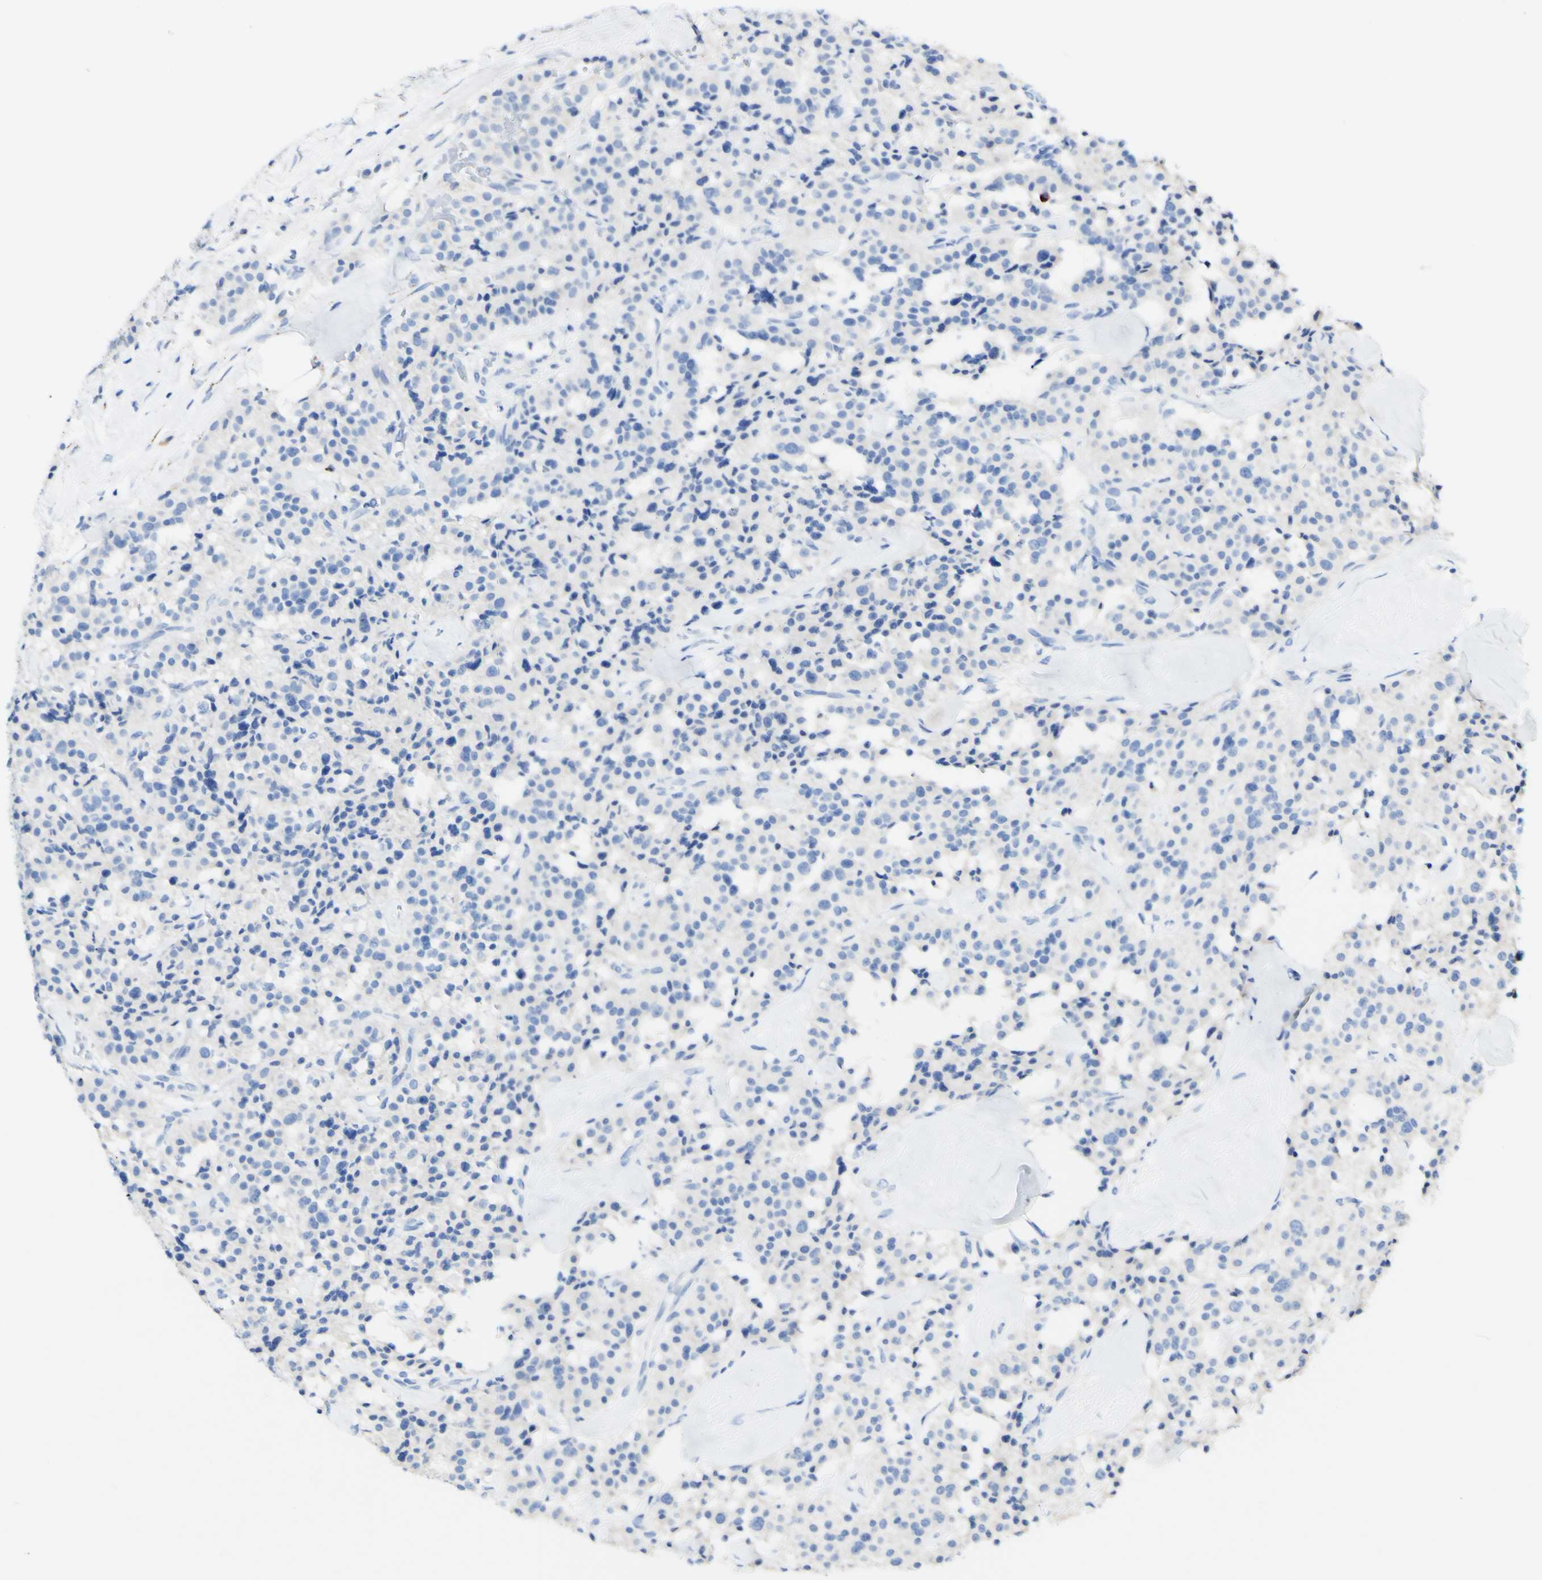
{"staining": {"intensity": "negative", "quantity": "none", "location": "none"}, "tissue": "carcinoid", "cell_type": "Tumor cells", "image_type": "cancer", "snomed": [{"axis": "morphology", "description": "Carcinoid, malignant, NOS"}, {"axis": "topography", "description": "Lung"}], "caption": "Tumor cells are negative for protein expression in human carcinoid. Brightfield microscopy of immunohistochemistry (IHC) stained with DAB (brown) and hematoxylin (blue), captured at high magnification.", "gene": "FGF4", "patient": {"sex": "male", "age": 30}}